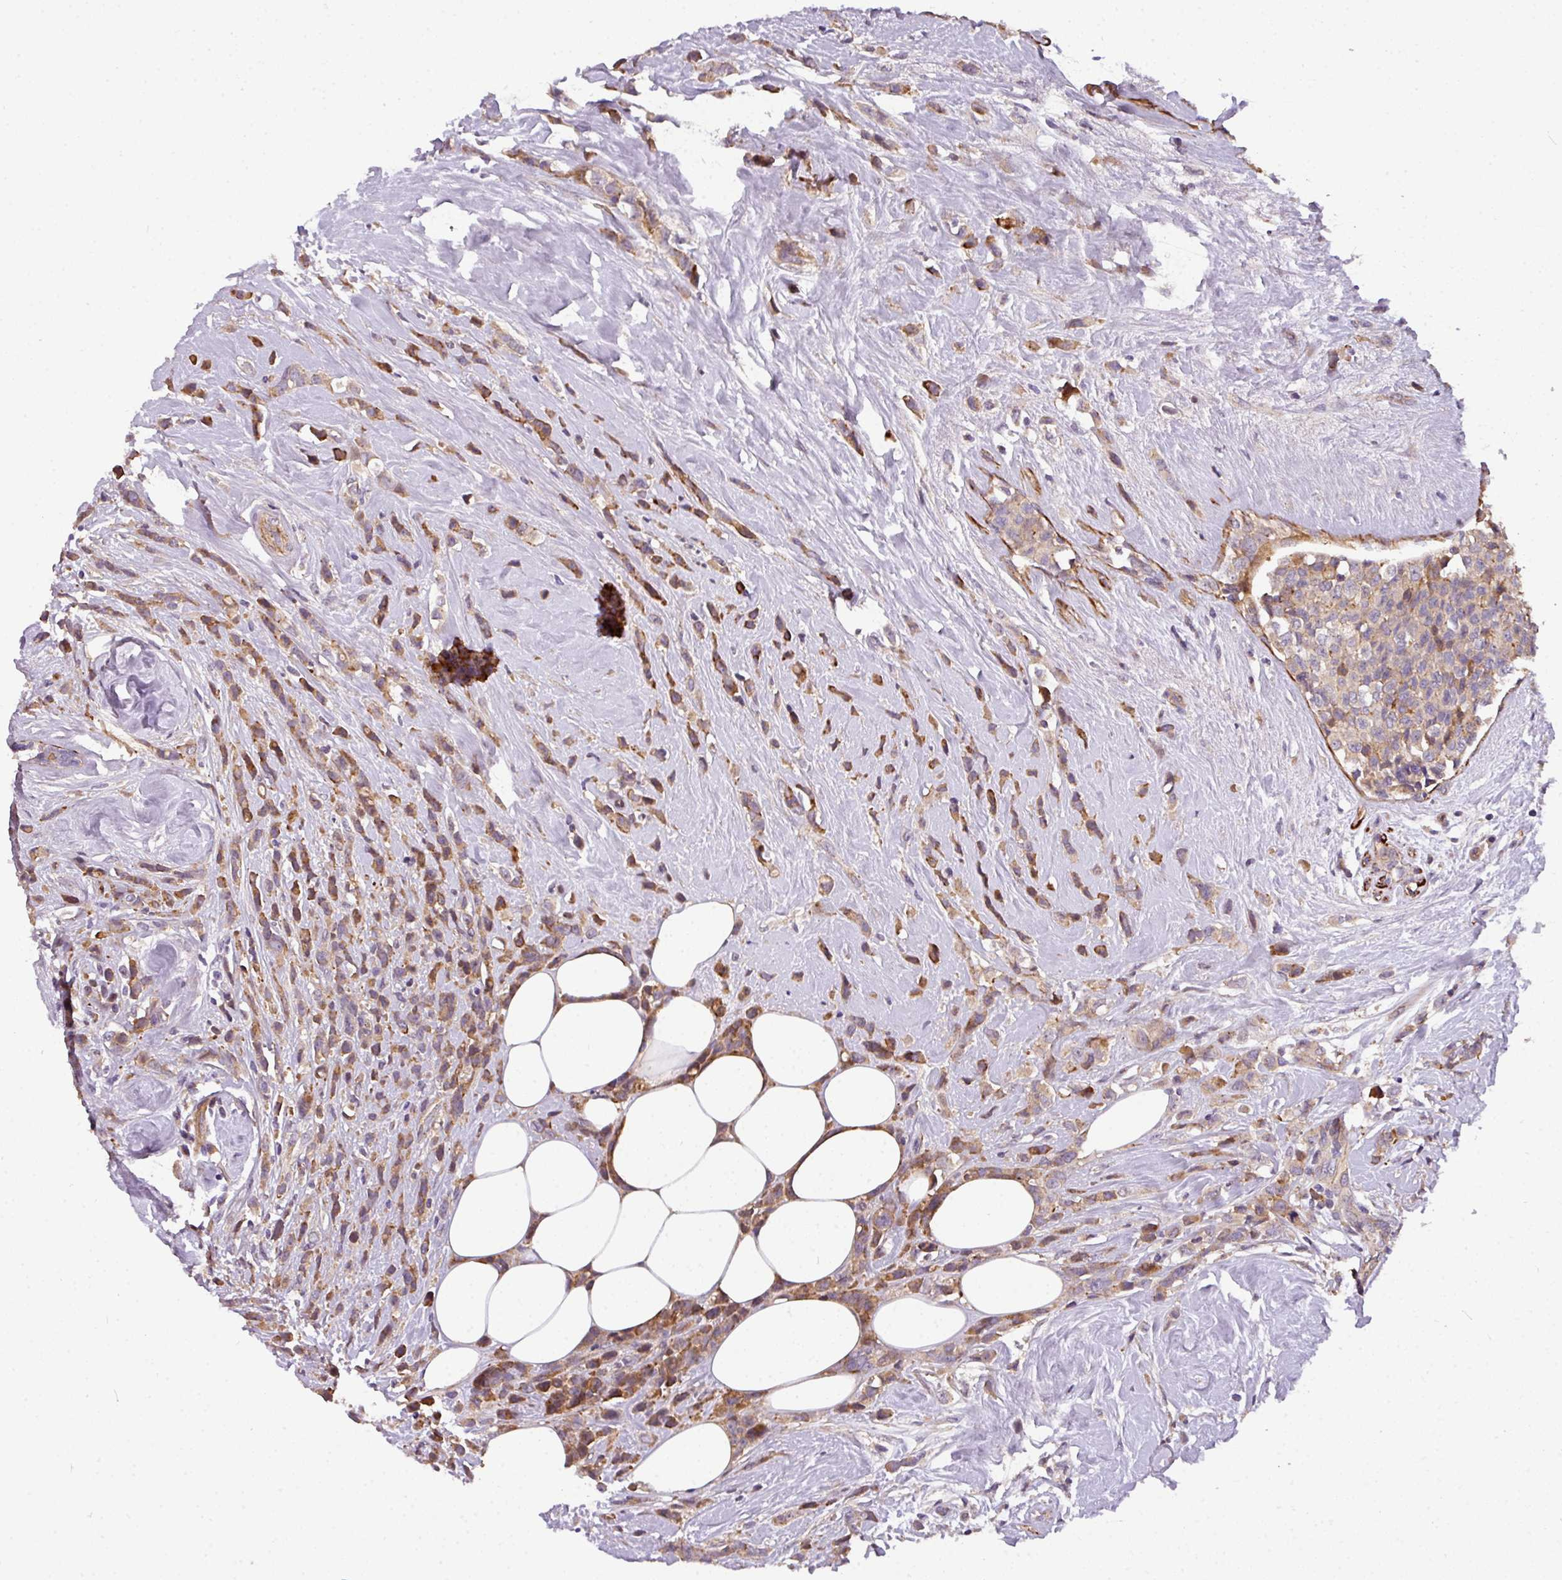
{"staining": {"intensity": "moderate", "quantity": ">75%", "location": "cytoplasmic/membranous"}, "tissue": "breast cancer", "cell_type": "Tumor cells", "image_type": "cancer", "snomed": [{"axis": "morphology", "description": "Duct carcinoma"}, {"axis": "topography", "description": "Breast"}], "caption": "Protein staining by immunohistochemistry (IHC) displays moderate cytoplasmic/membranous positivity in about >75% of tumor cells in invasive ductal carcinoma (breast). (DAB IHC with brightfield microscopy, high magnification).", "gene": "CASS4", "patient": {"sex": "female", "age": 80}}